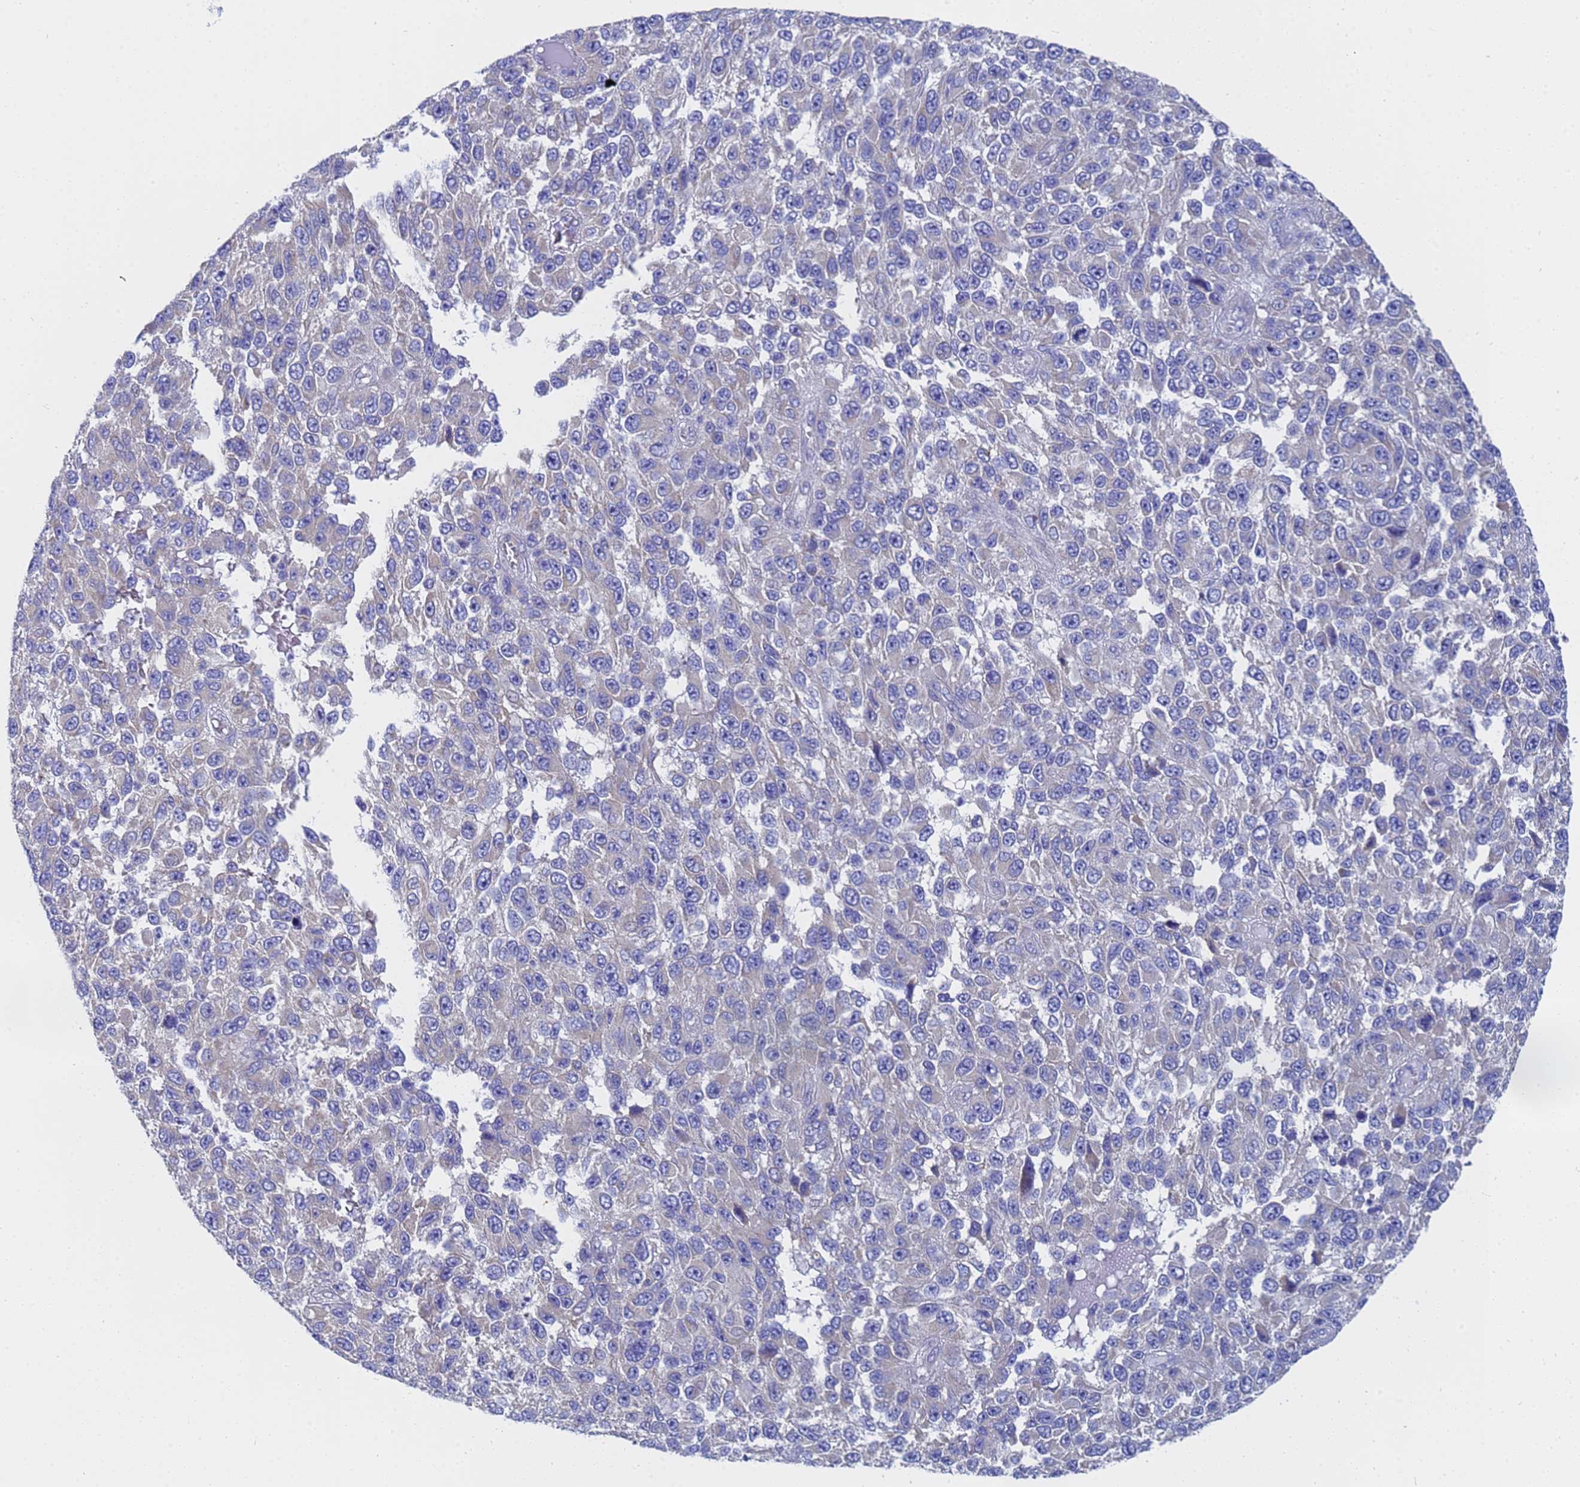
{"staining": {"intensity": "negative", "quantity": "none", "location": "none"}, "tissue": "melanoma", "cell_type": "Tumor cells", "image_type": "cancer", "snomed": [{"axis": "morphology", "description": "Normal tissue, NOS"}, {"axis": "morphology", "description": "Malignant melanoma, NOS"}, {"axis": "topography", "description": "Skin"}], "caption": "The IHC photomicrograph has no significant positivity in tumor cells of malignant melanoma tissue.", "gene": "TM4SF4", "patient": {"sex": "female", "age": 96}}